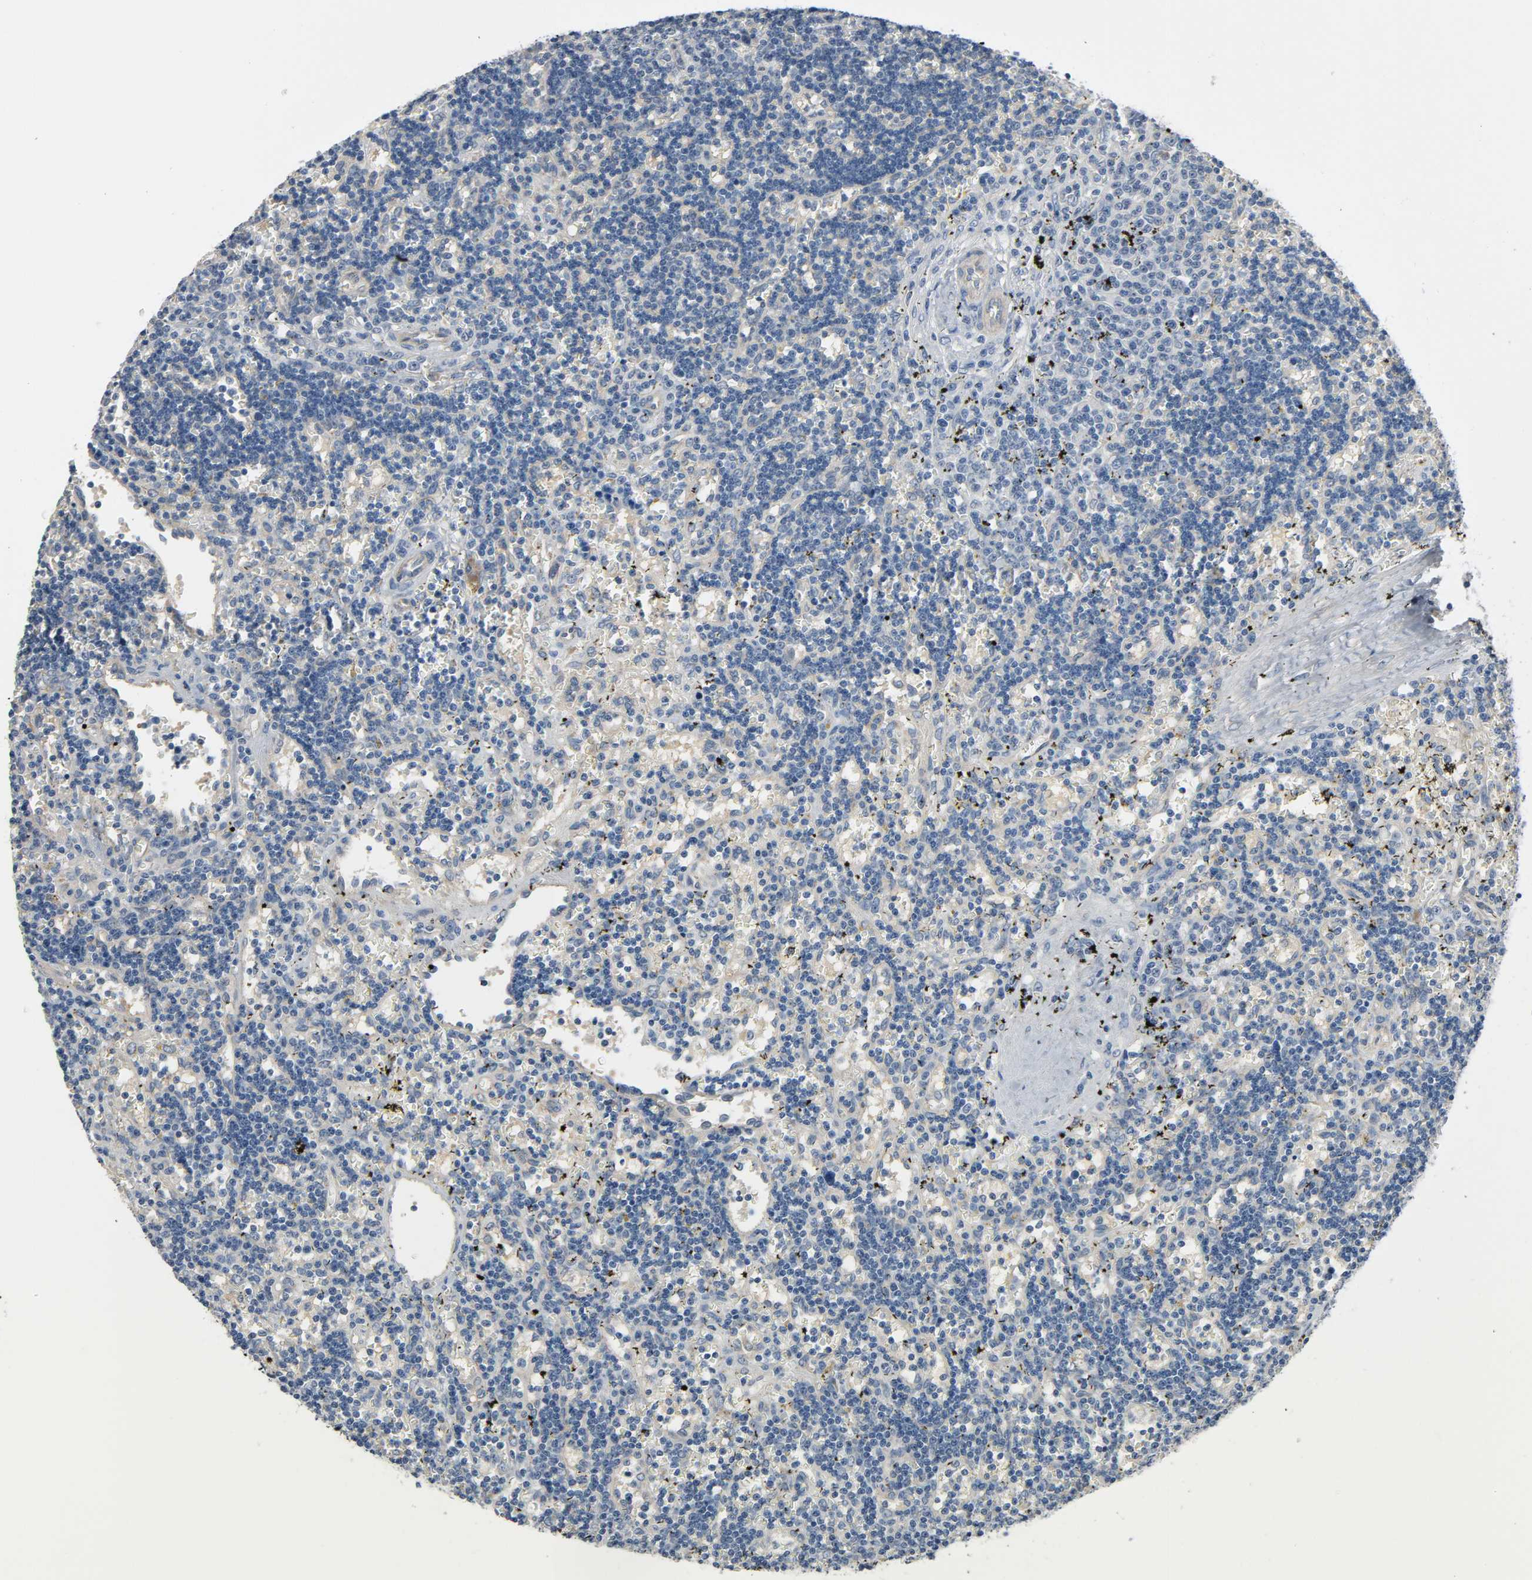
{"staining": {"intensity": "negative", "quantity": "none", "location": "none"}, "tissue": "lymphoma", "cell_type": "Tumor cells", "image_type": "cancer", "snomed": [{"axis": "morphology", "description": "Malignant lymphoma, non-Hodgkin's type, Low grade"}, {"axis": "topography", "description": "Spleen"}], "caption": "The photomicrograph demonstrates no significant staining in tumor cells of malignant lymphoma, non-Hodgkin's type (low-grade).", "gene": "LIMCH1", "patient": {"sex": "male", "age": 60}}